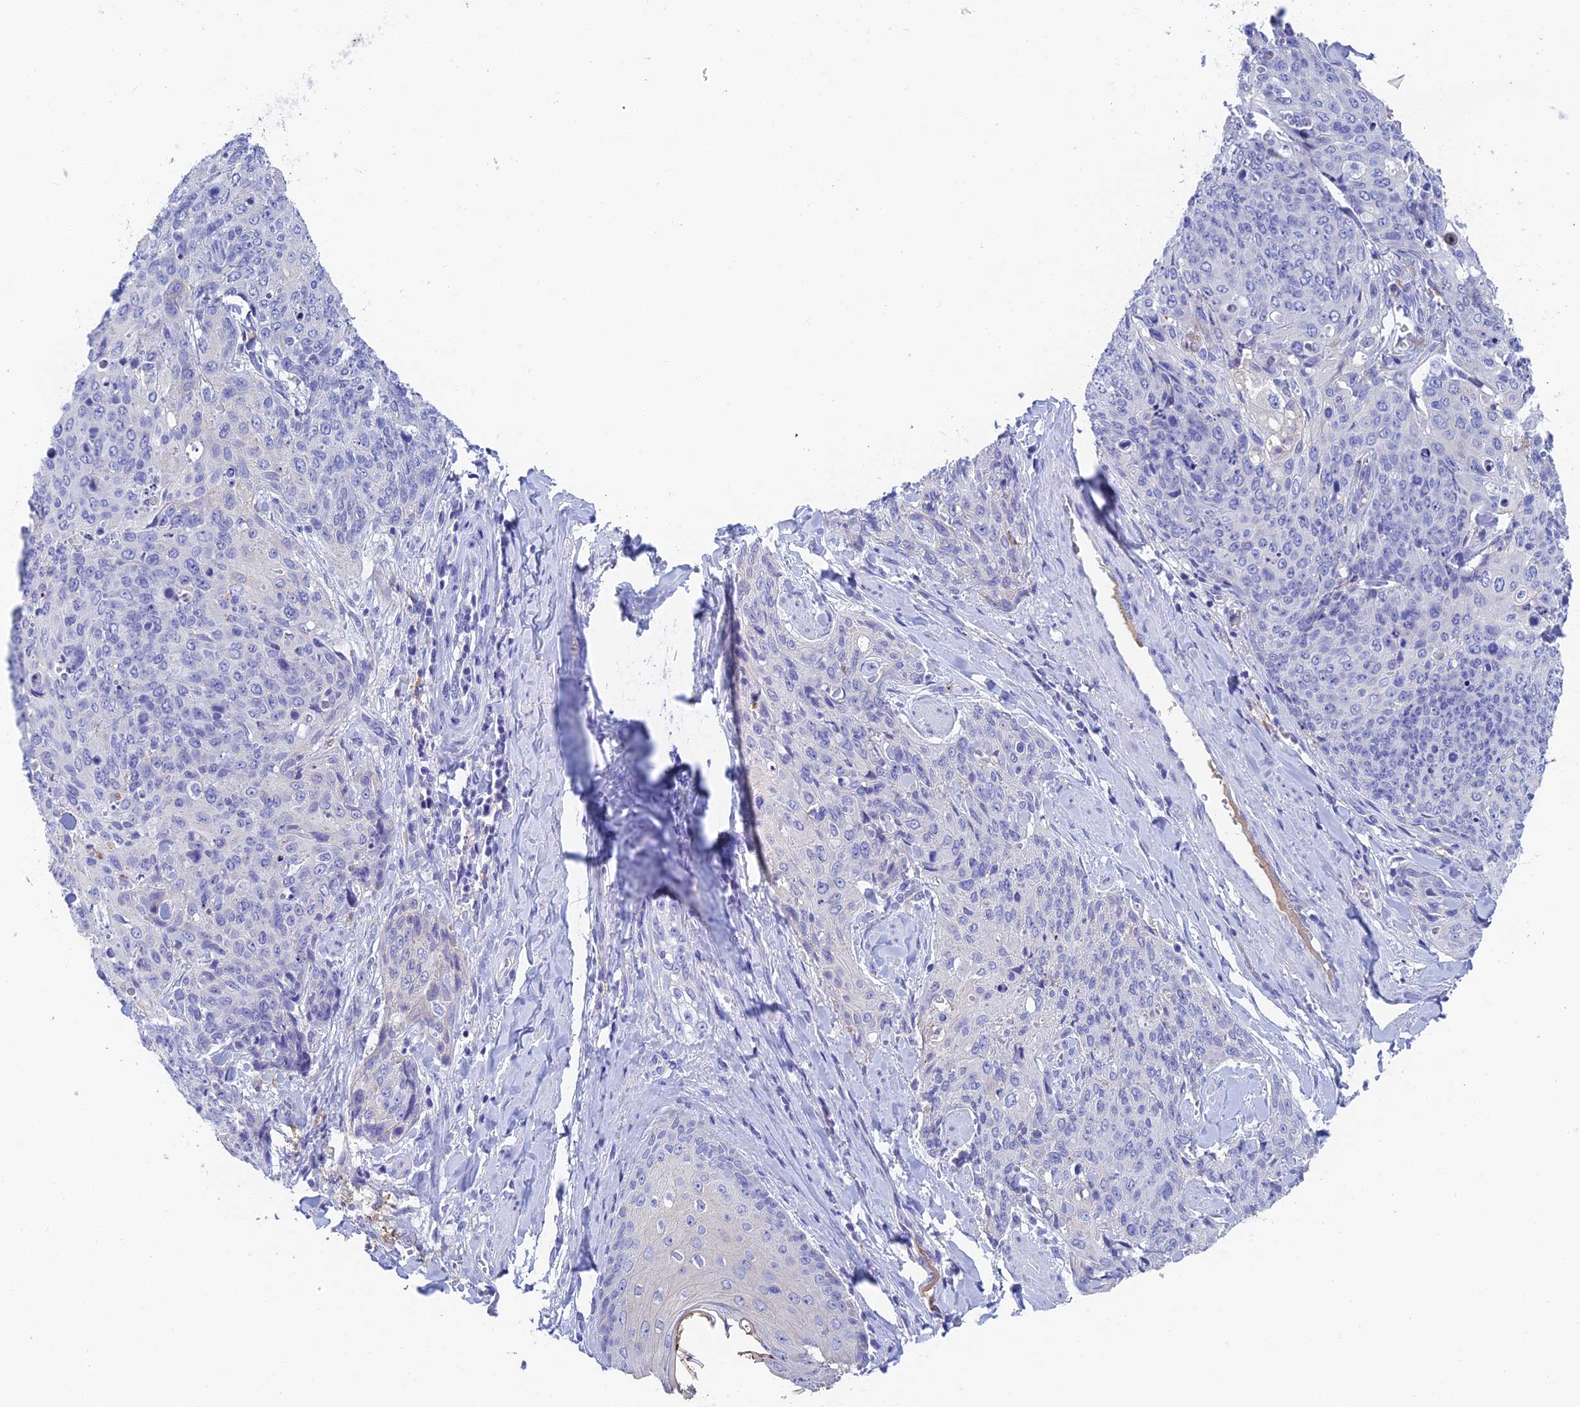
{"staining": {"intensity": "negative", "quantity": "none", "location": "none"}, "tissue": "skin cancer", "cell_type": "Tumor cells", "image_type": "cancer", "snomed": [{"axis": "morphology", "description": "Squamous cell carcinoma, NOS"}, {"axis": "topography", "description": "Skin"}, {"axis": "topography", "description": "Vulva"}], "caption": "Immunohistochemistry (IHC) photomicrograph of neoplastic tissue: human skin squamous cell carcinoma stained with DAB reveals no significant protein staining in tumor cells.", "gene": "ADAMTS13", "patient": {"sex": "female", "age": 85}}